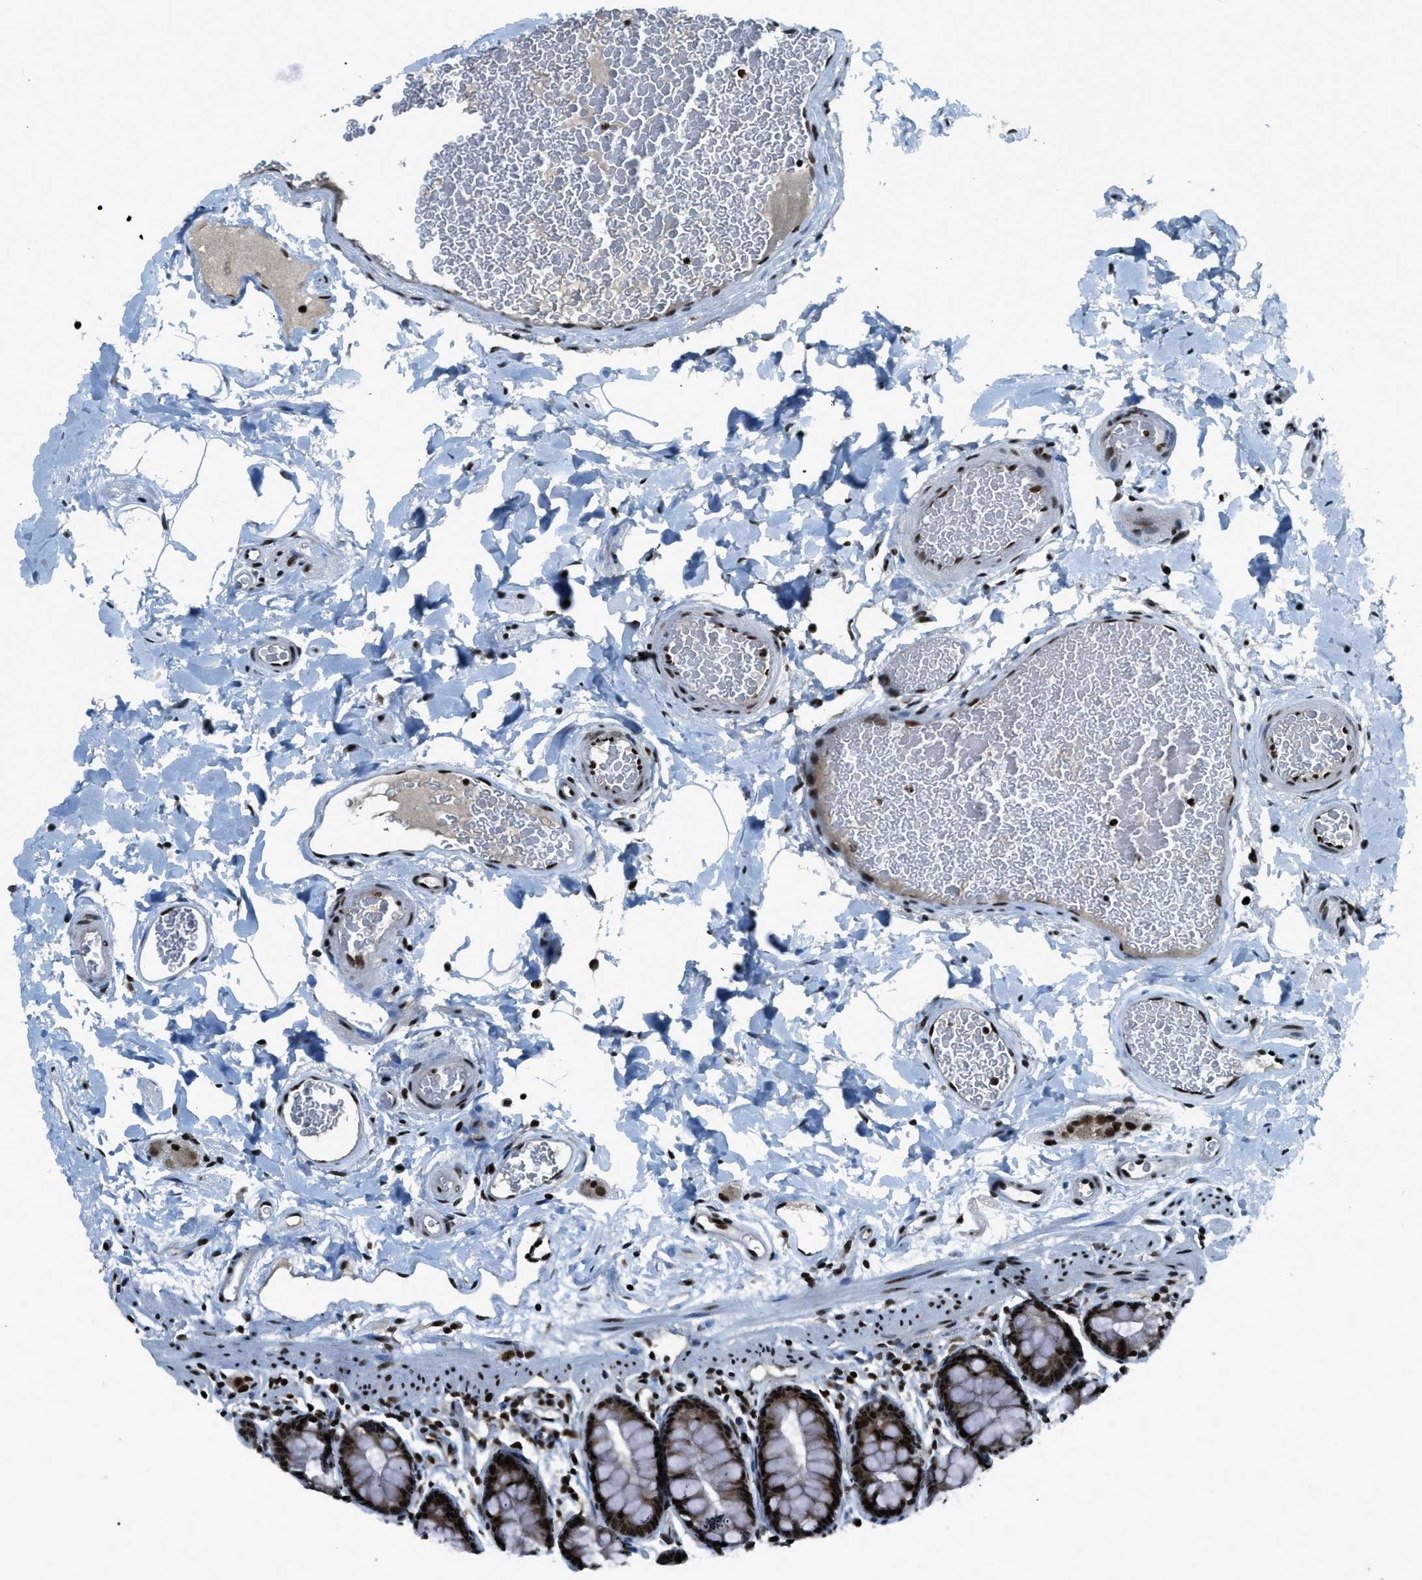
{"staining": {"intensity": "strong", "quantity": ">75%", "location": "nuclear"}, "tissue": "colon", "cell_type": "Endothelial cells", "image_type": "normal", "snomed": [{"axis": "morphology", "description": "Normal tissue, NOS"}, {"axis": "topography", "description": "Colon"}], "caption": "This histopathology image reveals immunohistochemistry (IHC) staining of benign human colon, with high strong nuclear expression in about >75% of endothelial cells.", "gene": "RAD51B", "patient": {"sex": "female", "age": 80}}